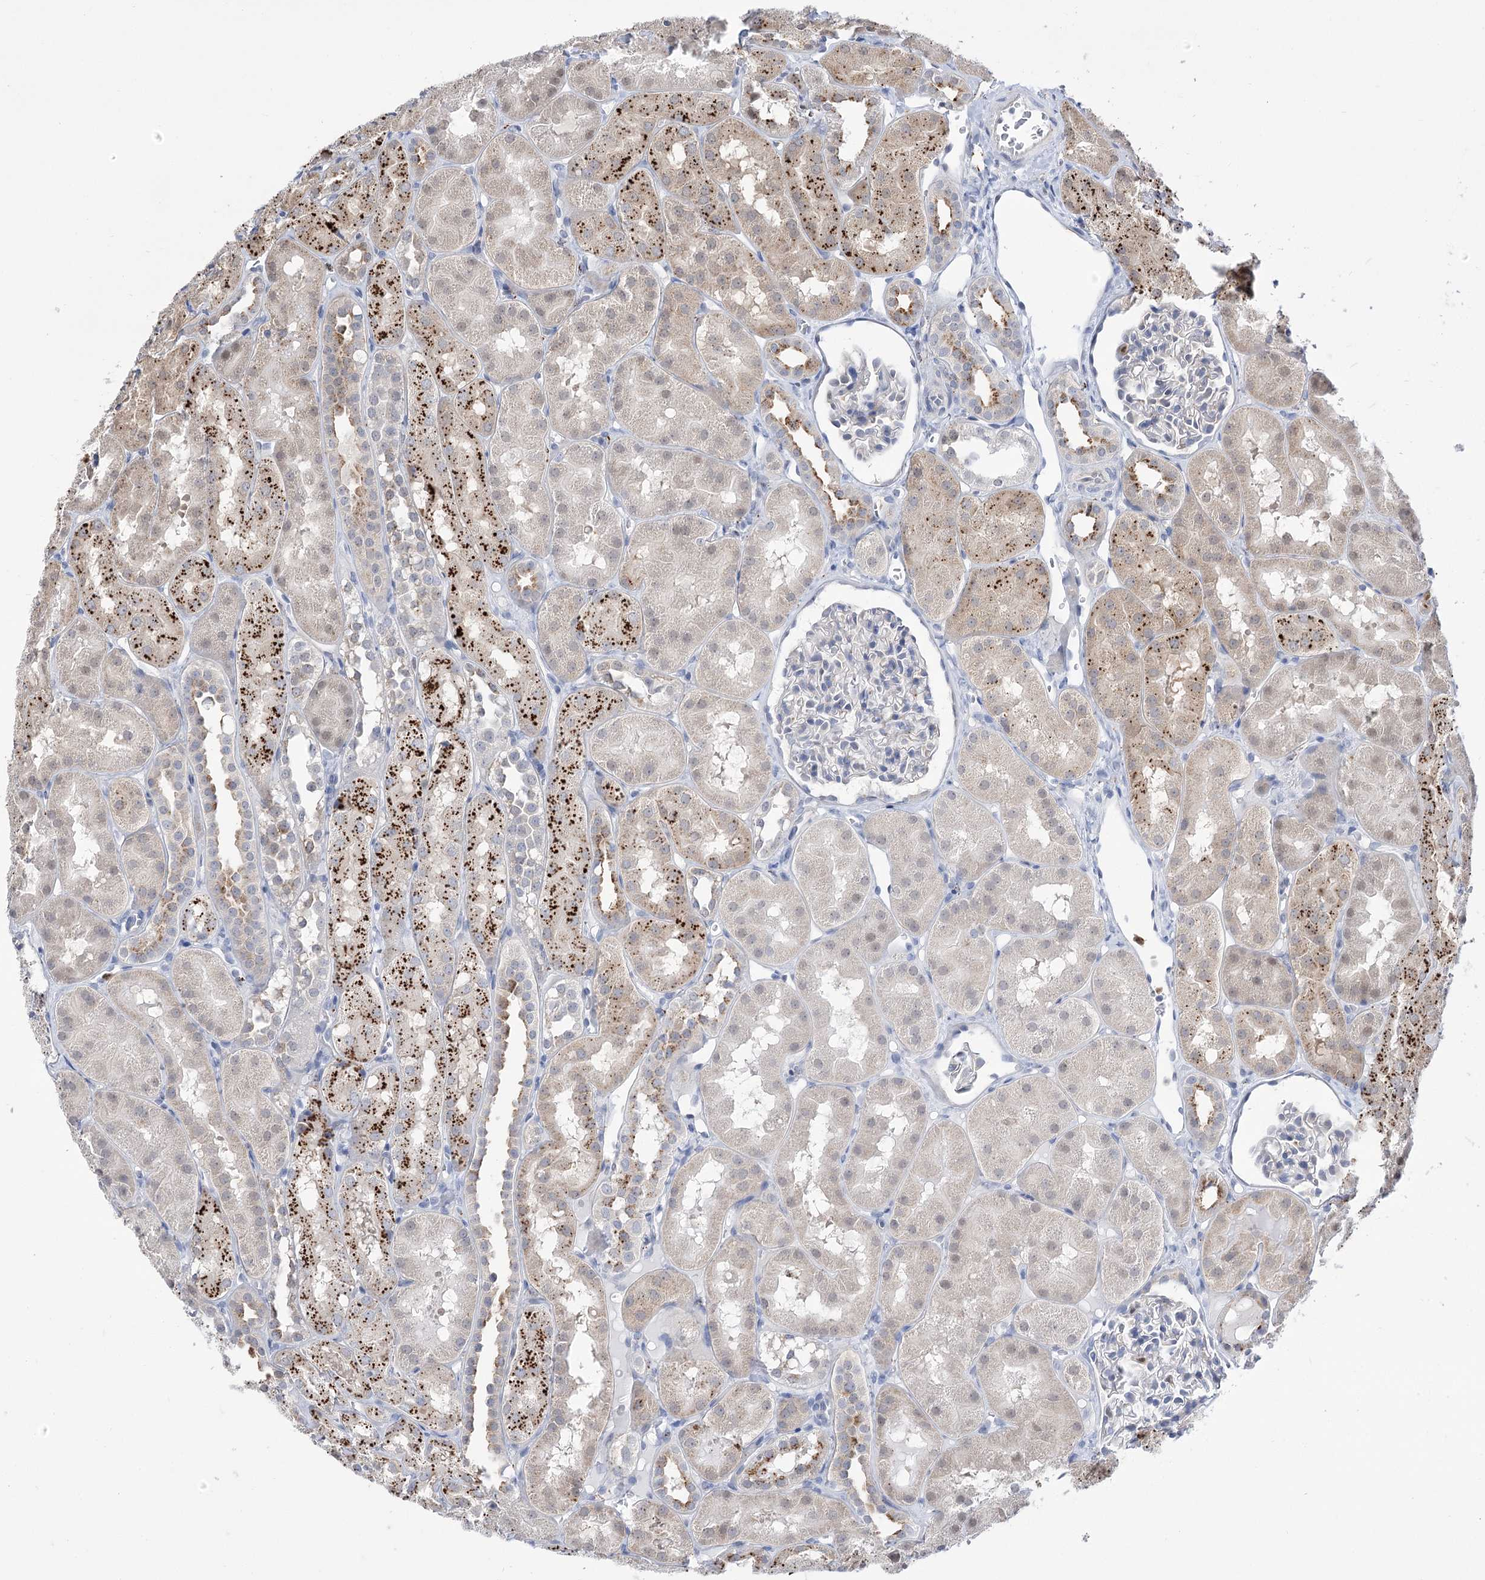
{"staining": {"intensity": "negative", "quantity": "none", "location": "none"}, "tissue": "kidney", "cell_type": "Cells in glomeruli", "image_type": "normal", "snomed": [{"axis": "morphology", "description": "Normal tissue, NOS"}, {"axis": "topography", "description": "Kidney"}, {"axis": "topography", "description": "Urinary bladder"}], "caption": "Cells in glomeruli show no significant protein staining in benign kidney. The staining is performed using DAB brown chromogen with nuclei counter-stained in using hematoxylin.", "gene": "SIAE", "patient": {"sex": "male", "age": 16}}